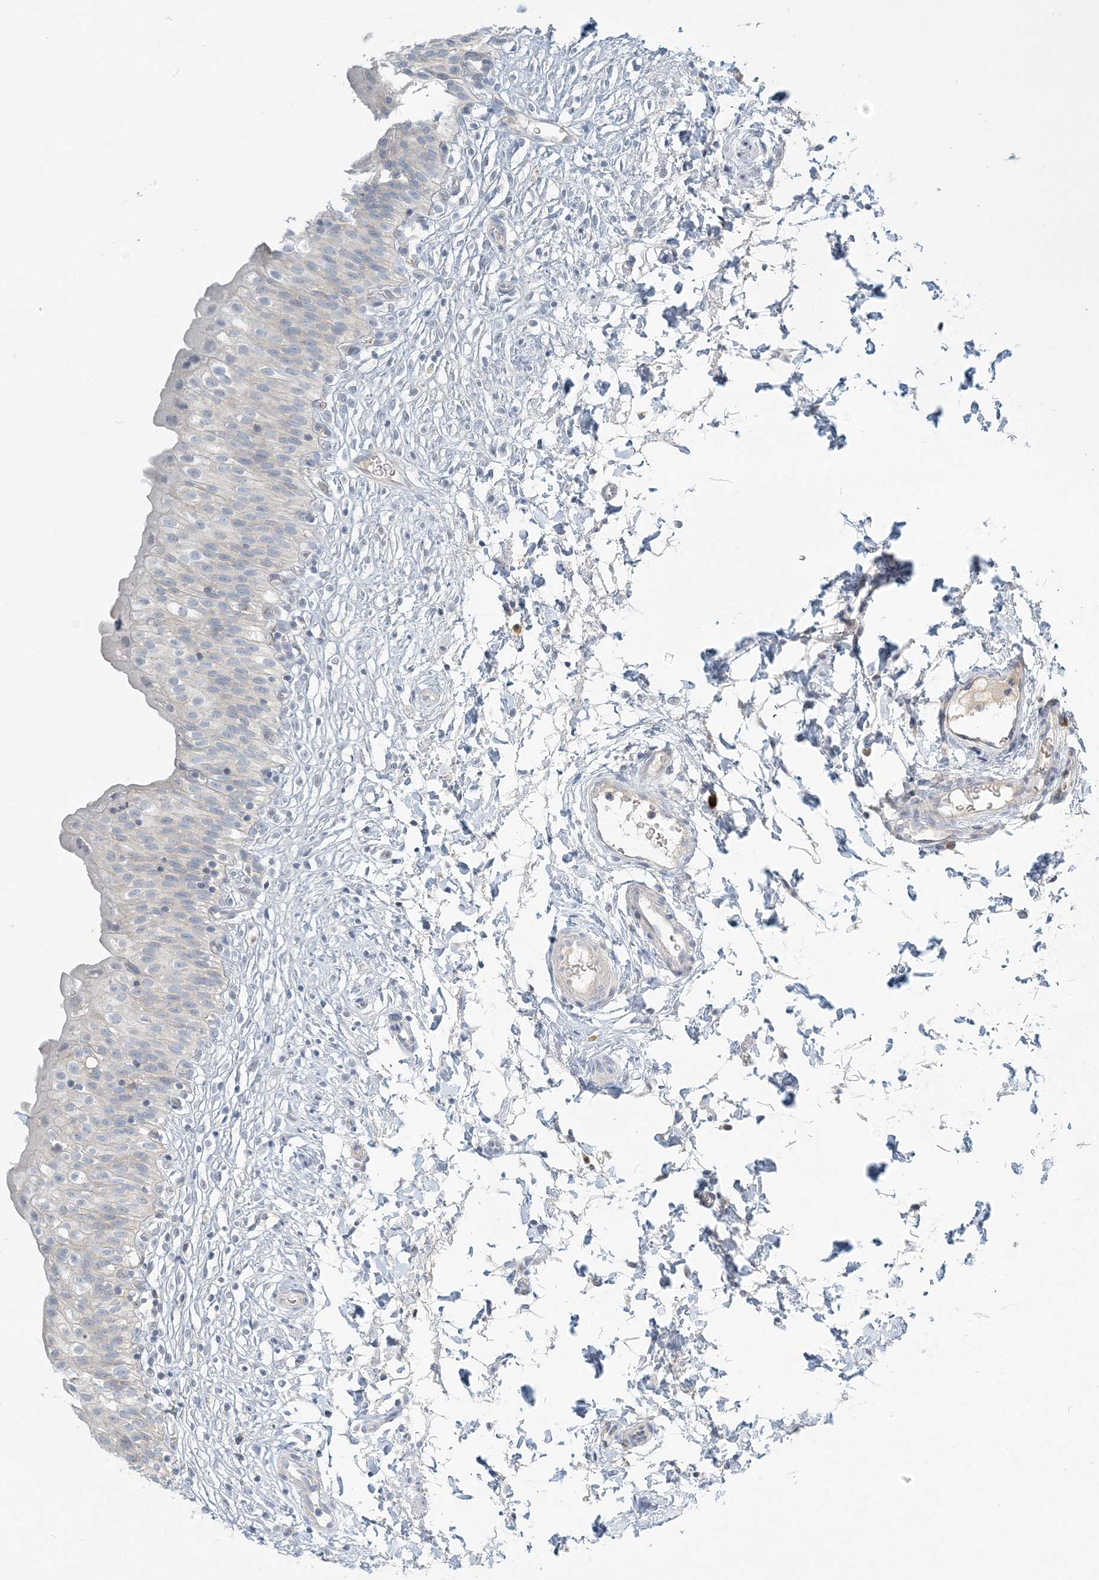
{"staining": {"intensity": "negative", "quantity": "none", "location": "none"}, "tissue": "urinary bladder", "cell_type": "Urothelial cells", "image_type": "normal", "snomed": [{"axis": "morphology", "description": "Normal tissue, NOS"}, {"axis": "topography", "description": "Urinary bladder"}], "caption": "Immunohistochemistry of benign human urinary bladder reveals no positivity in urothelial cells. Nuclei are stained in blue.", "gene": "NAA11", "patient": {"sex": "male", "age": 55}}